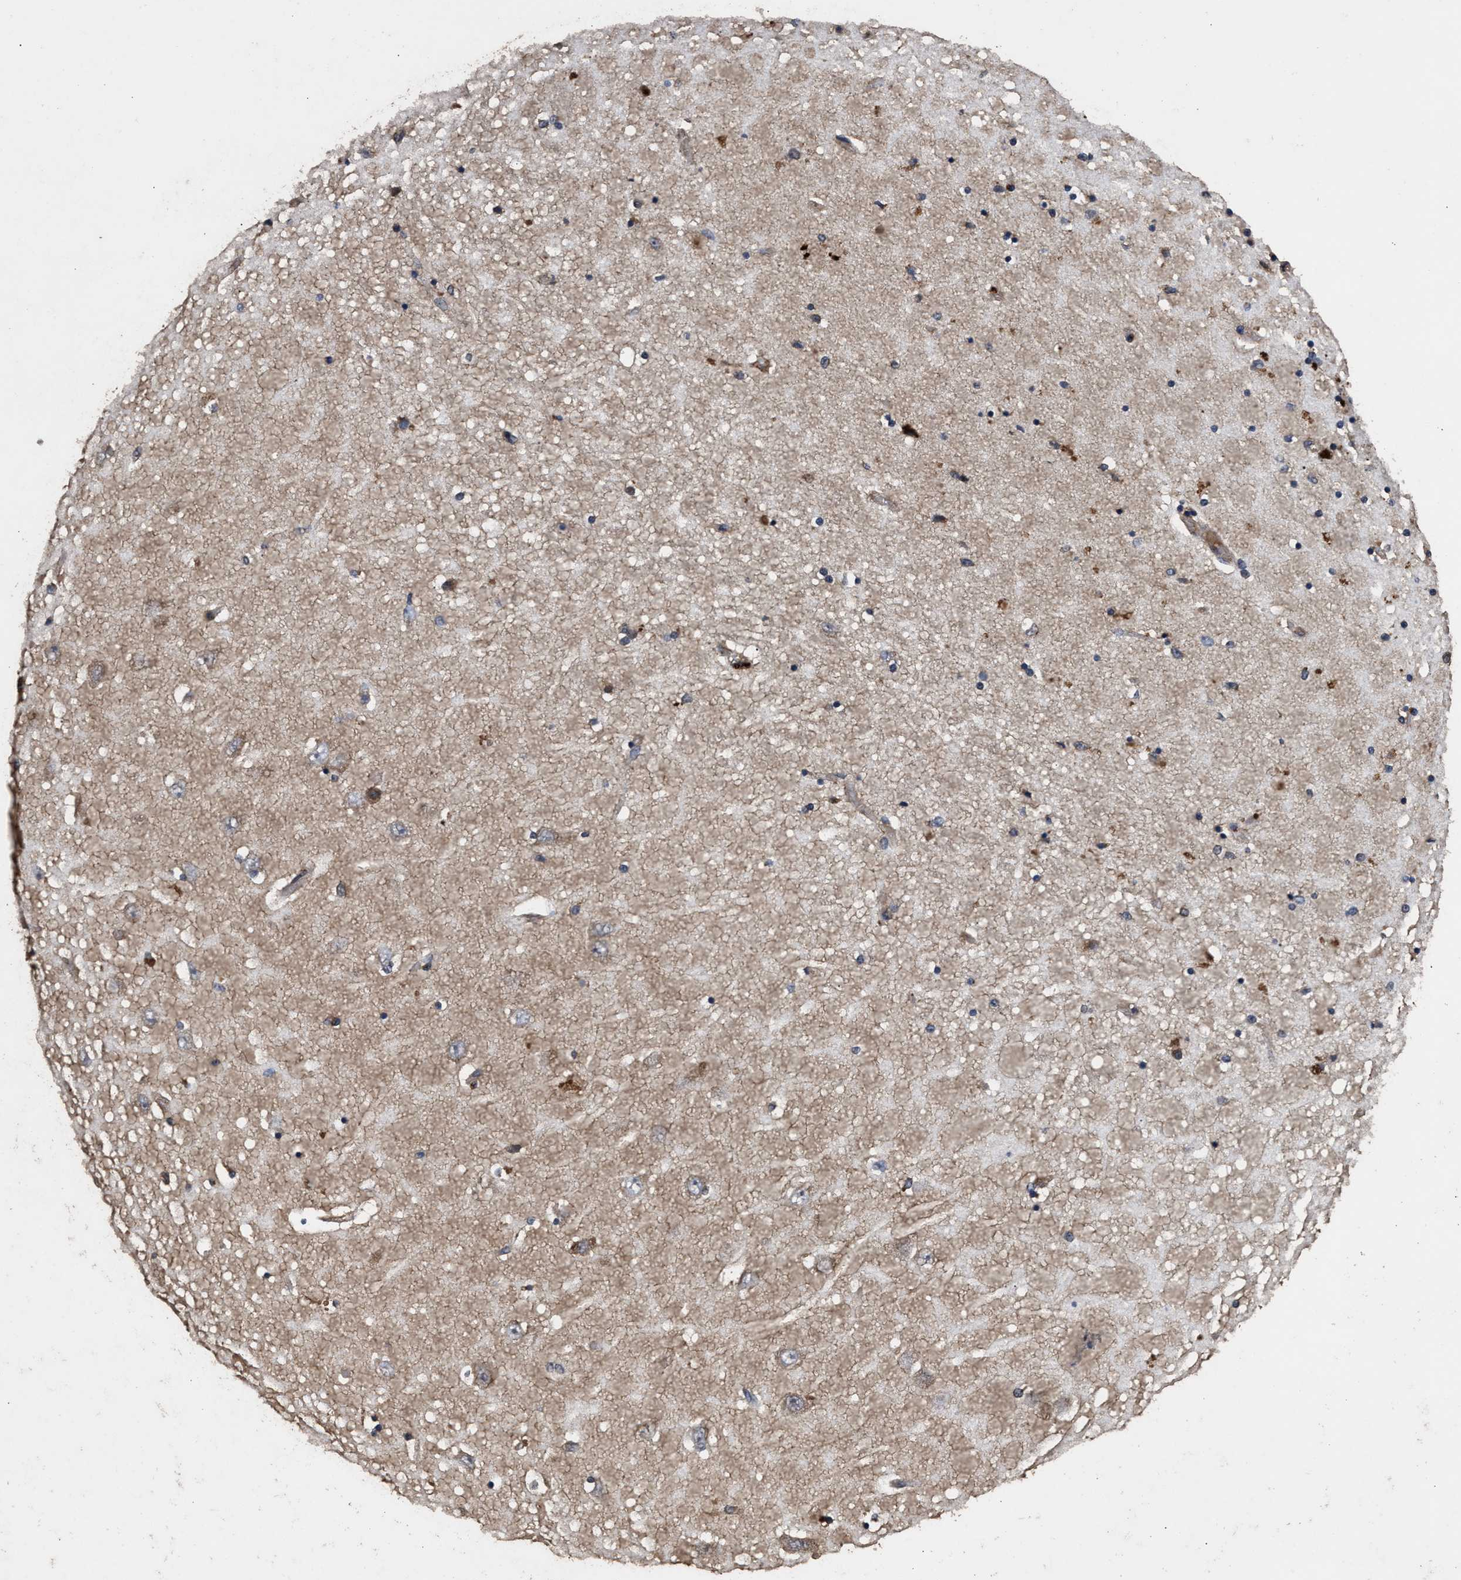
{"staining": {"intensity": "moderate", "quantity": "25%-75%", "location": "cytoplasmic/membranous"}, "tissue": "hippocampus", "cell_type": "Glial cells", "image_type": "normal", "snomed": [{"axis": "morphology", "description": "Normal tissue, NOS"}, {"axis": "topography", "description": "Hippocampus"}], "caption": "Brown immunohistochemical staining in unremarkable human hippocampus demonstrates moderate cytoplasmic/membranous expression in about 25%-75% of glial cells. Immunohistochemistry (ihc) stains the protein in brown and the nuclei are stained blue.", "gene": "ENSG00000286112", "patient": {"sex": "female", "age": 54}}